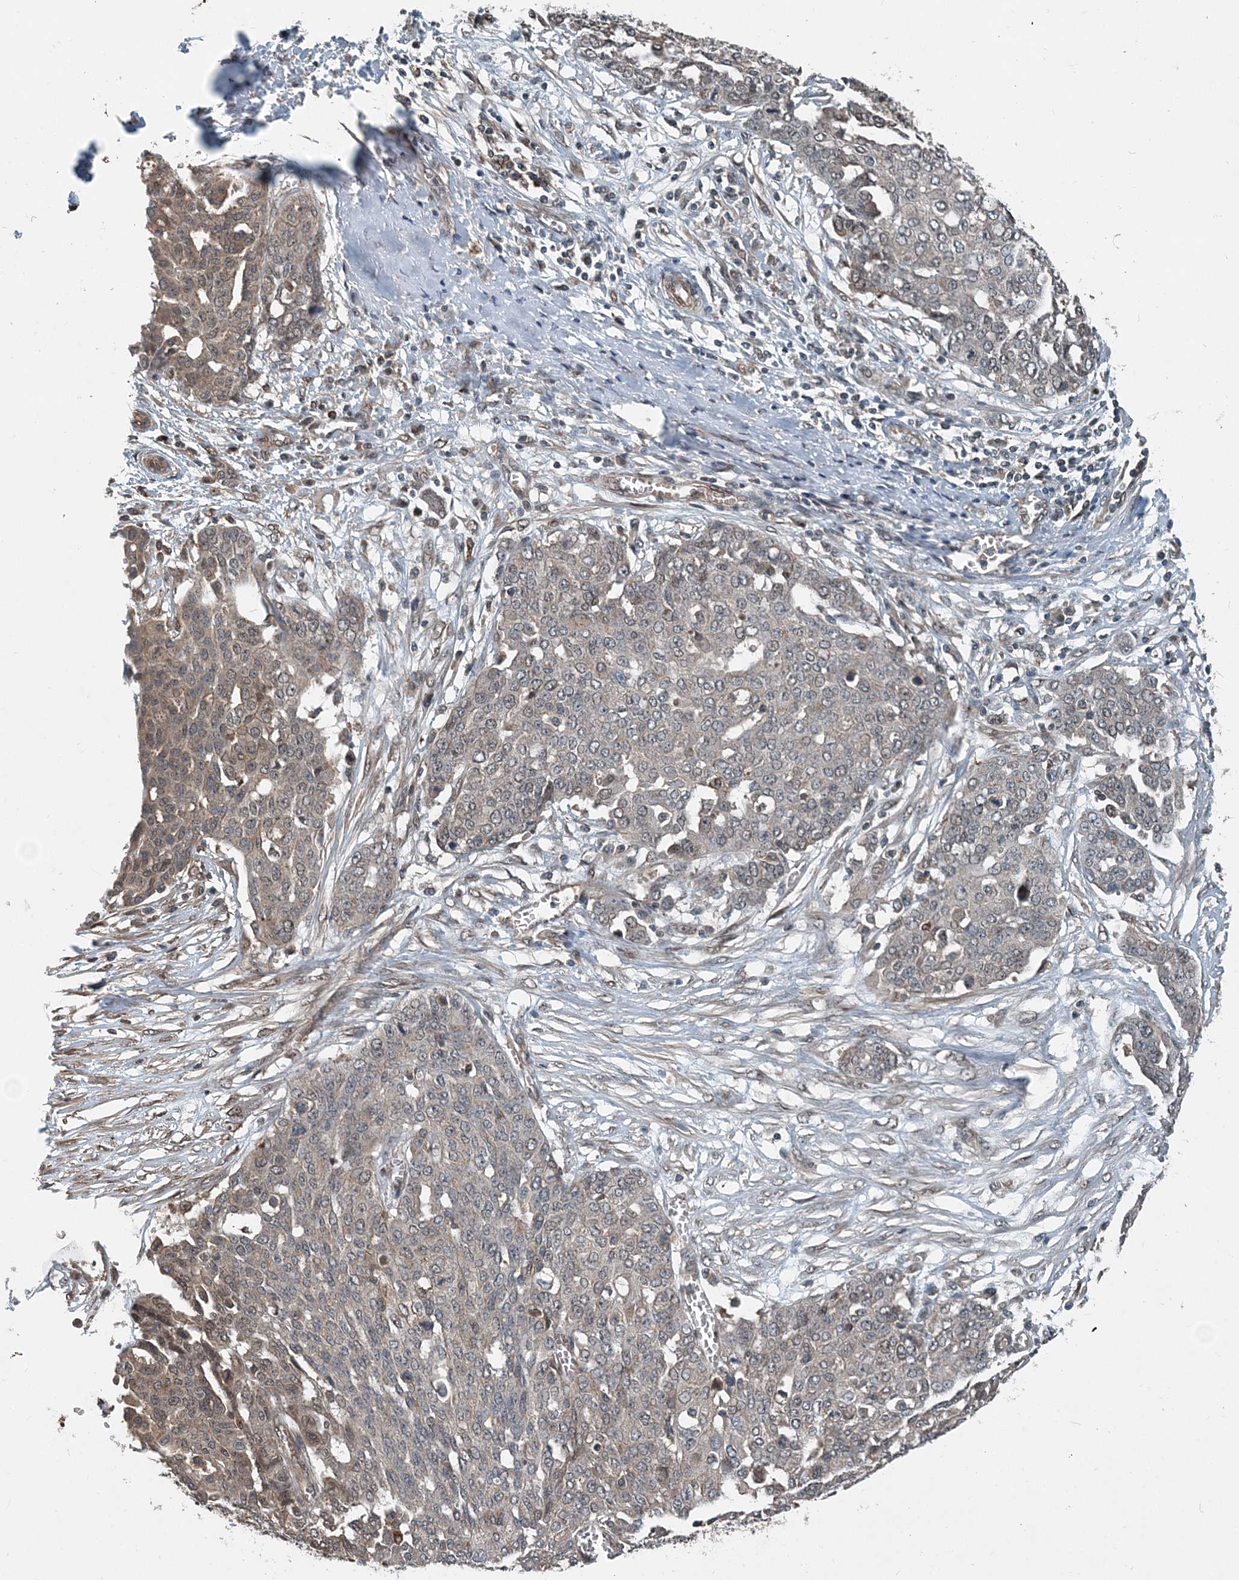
{"staining": {"intensity": "weak", "quantity": "<25%", "location": "cytoplasmic/membranous,nuclear"}, "tissue": "ovarian cancer", "cell_type": "Tumor cells", "image_type": "cancer", "snomed": [{"axis": "morphology", "description": "Cystadenocarcinoma, serous, NOS"}, {"axis": "topography", "description": "Soft tissue"}, {"axis": "topography", "description": "Ovary"}], "caption": "Immunohistochemistry (IHC) of human ovarian cancer (serous cystadenocarcinoma) demonstrates no positivity in tumor cells.", "gene": "SMPD3", "patient": {"sex": "female", "age": 57}}